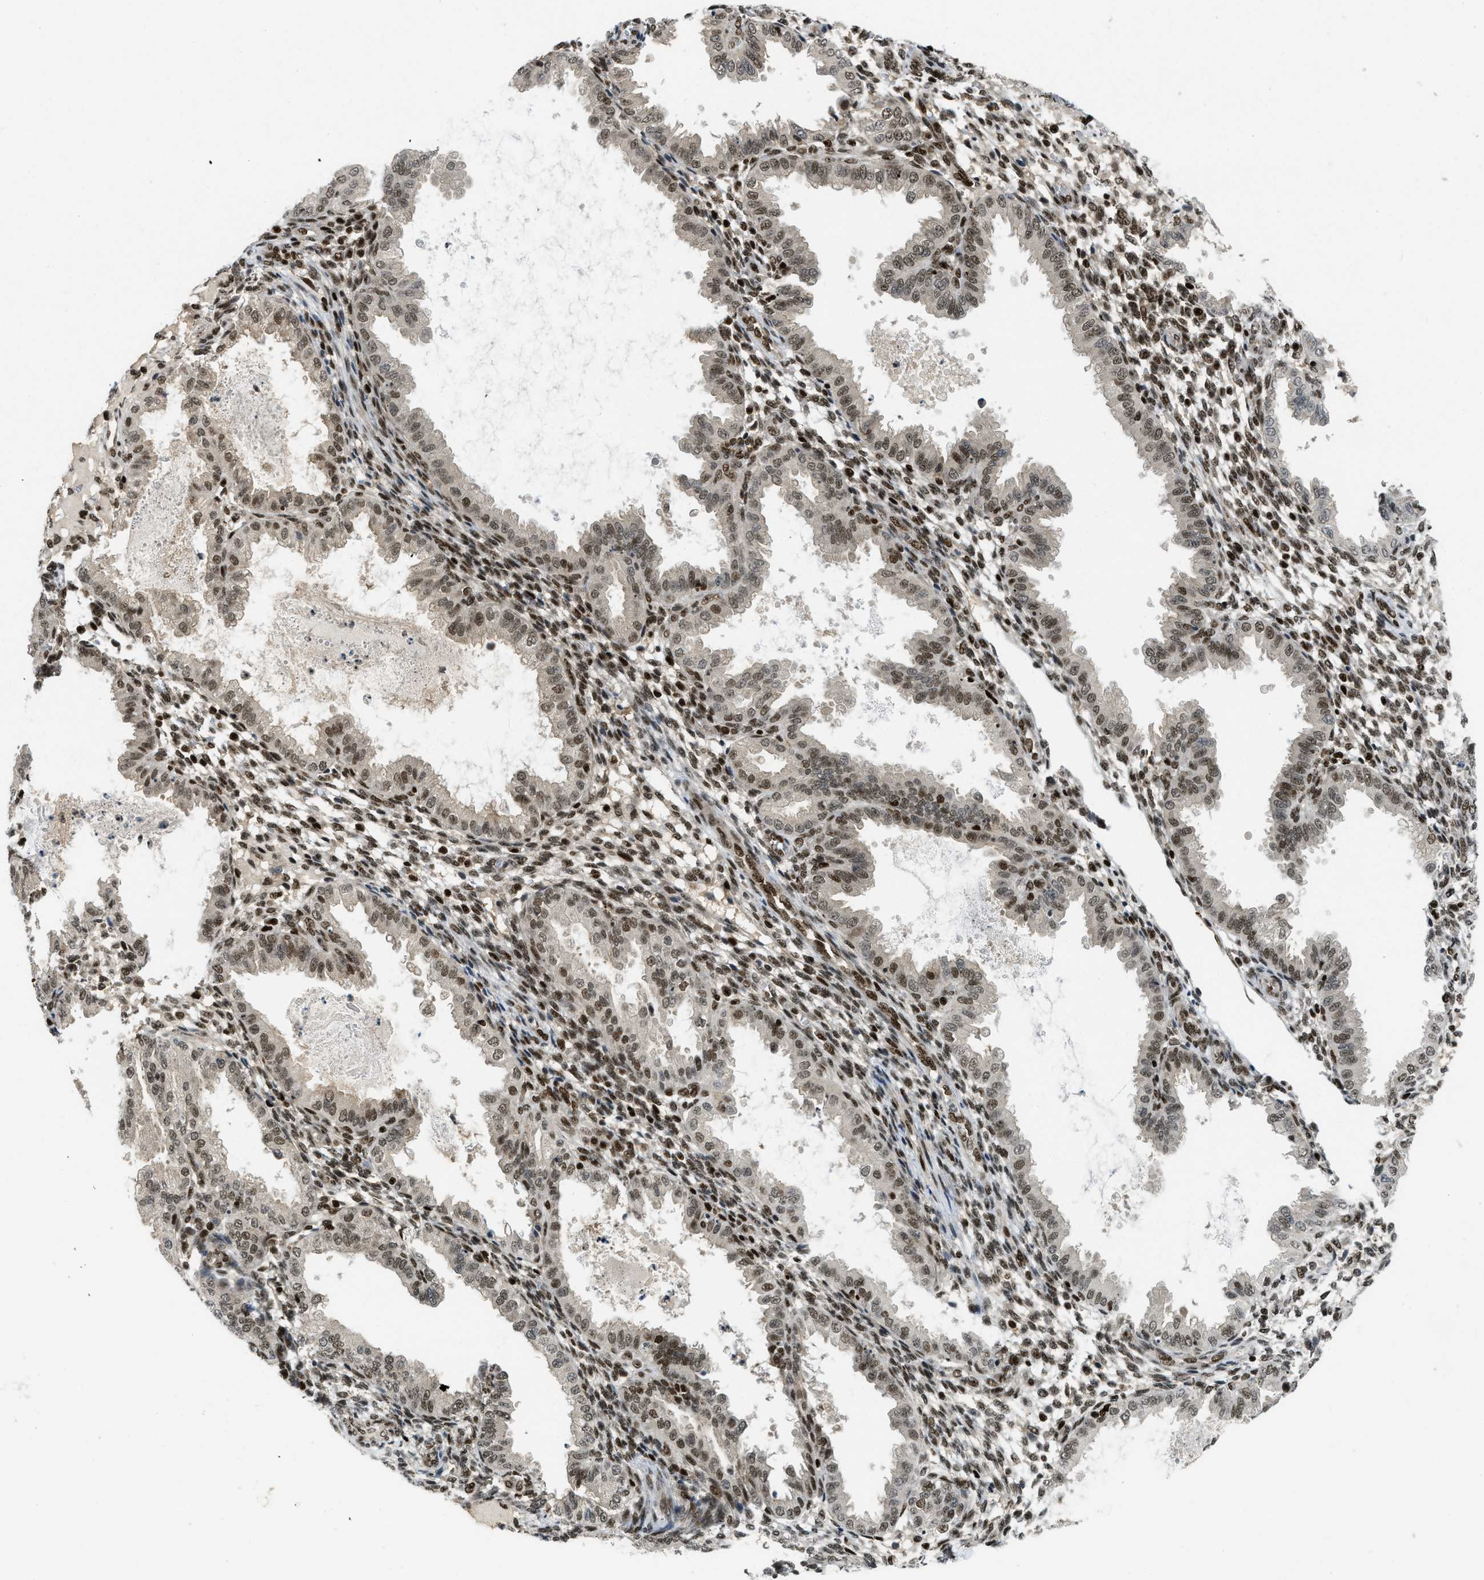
{"staining": {"intensity": "strong", "quantity": ">75%", "location": "nuclear"}, "tissue": "endometrium", "cell_type": "Cells in endometrial stroma", "image_type": "normal", "snomed": [{"axis": "morphology", "description": "Normal tissue, NOS"}, {"axis": "topography", "description": "Endometrium"}], "caption": "Cells in endometrial stroma demonstrate high levels of strong nuclear staining in about >75% of cells in benign endometrium.", "gene": "RFX5", "patient": {"sex": "female", "age": 33}}